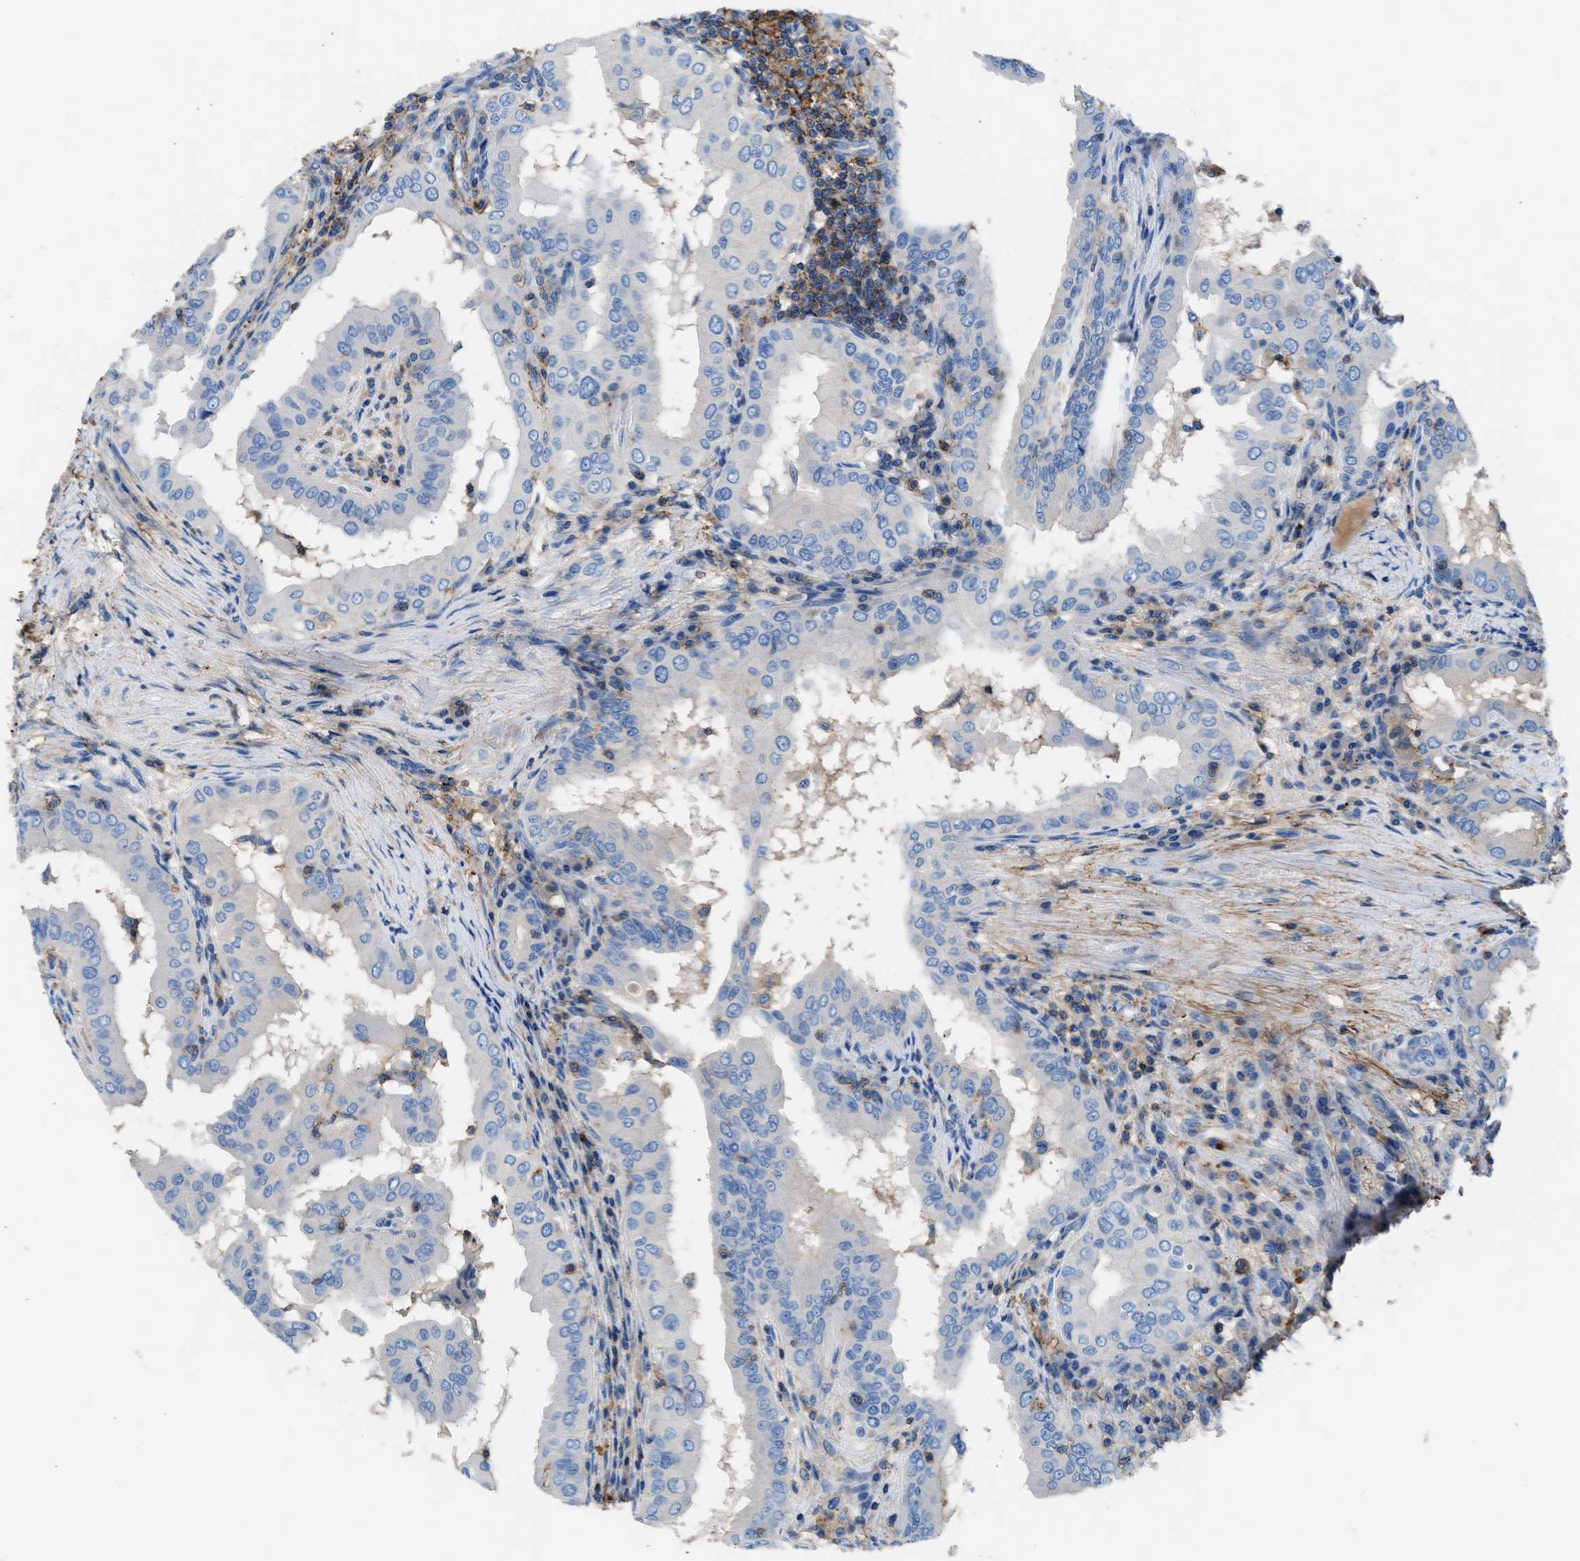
{"staining": {"intensity": "negative", "quantity": "none", "location": "none"}, "tissue": "thyroid cancer", "cell_type": "Tumor cells", "image_type": "cancer", "snomed": [{"axis": "morphology", "description": "Papillary adenocarcinoma, NOS"}, {"axis": "topography", "description": "Thyroid gland"}], "caption": "High power microscopy histopathology image of an IHC histopathology image of thyroid cancer, revealing no significant positivity in tumor cells.", "gene": "KCNQ4", "patient": {"sex": "male", "age": 33}}